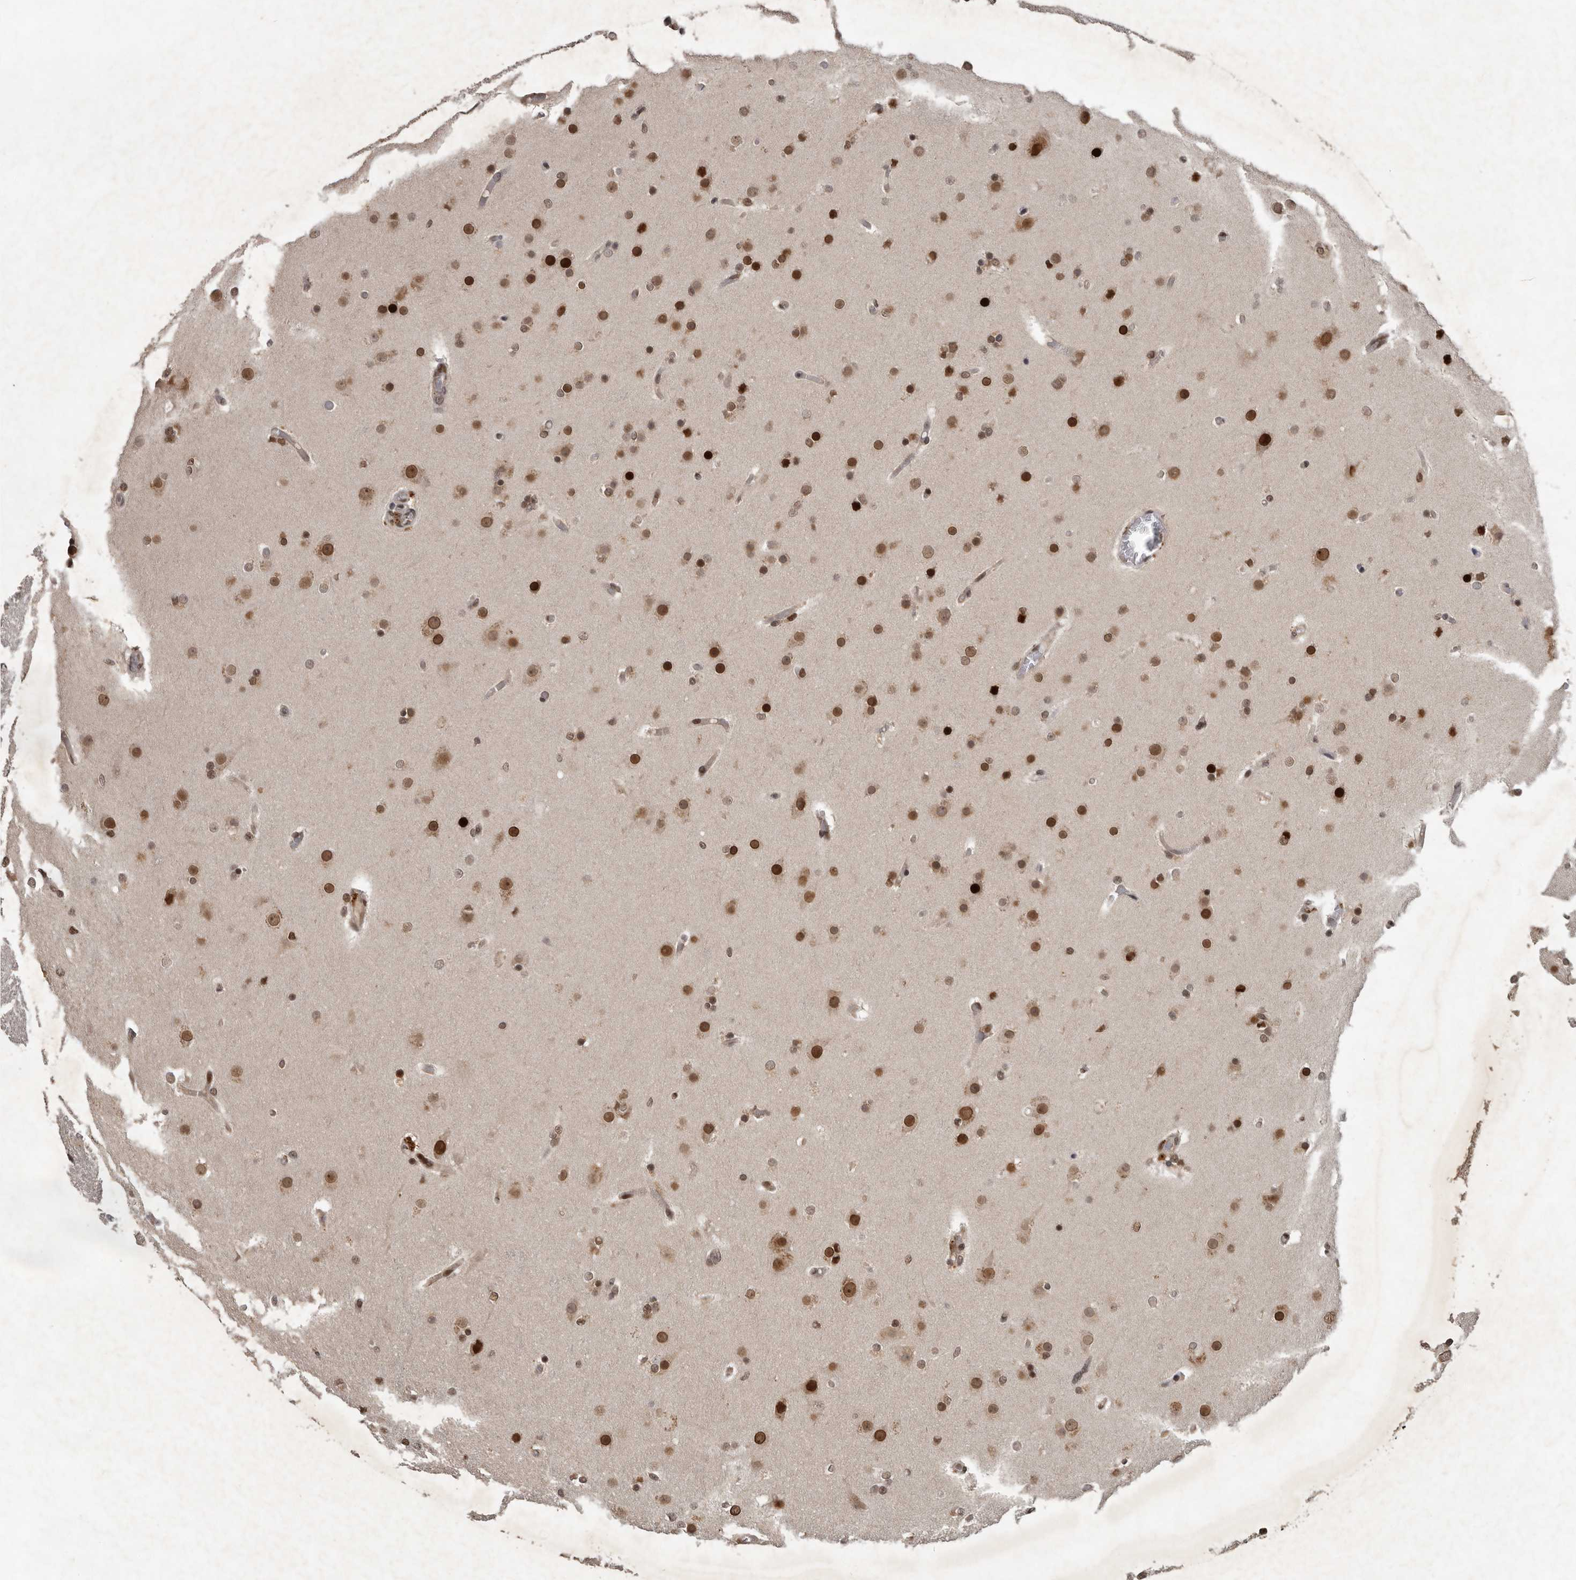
{"staining": {"intensity": "moderate", "quantity": ">75%", "location": "nuclear"}, "tissue": "glioma", "cell_type": "Tumor cells", "image_type": "cancer", "snomed": [{"axis": "morphology", "description": "Glioma, malignant, High grade"}, {"axis": "topography", "description": "Cerebral cortex"}], "caption": "High-power microscopy captured an immunohistochemistry (IHC) micrograph of malignant high-grade glioma, revealing moderate nuclear staining in about >75% of tumor cells.", "gene": "CDC27", "patient": {"sex": "female", "age": 36}}